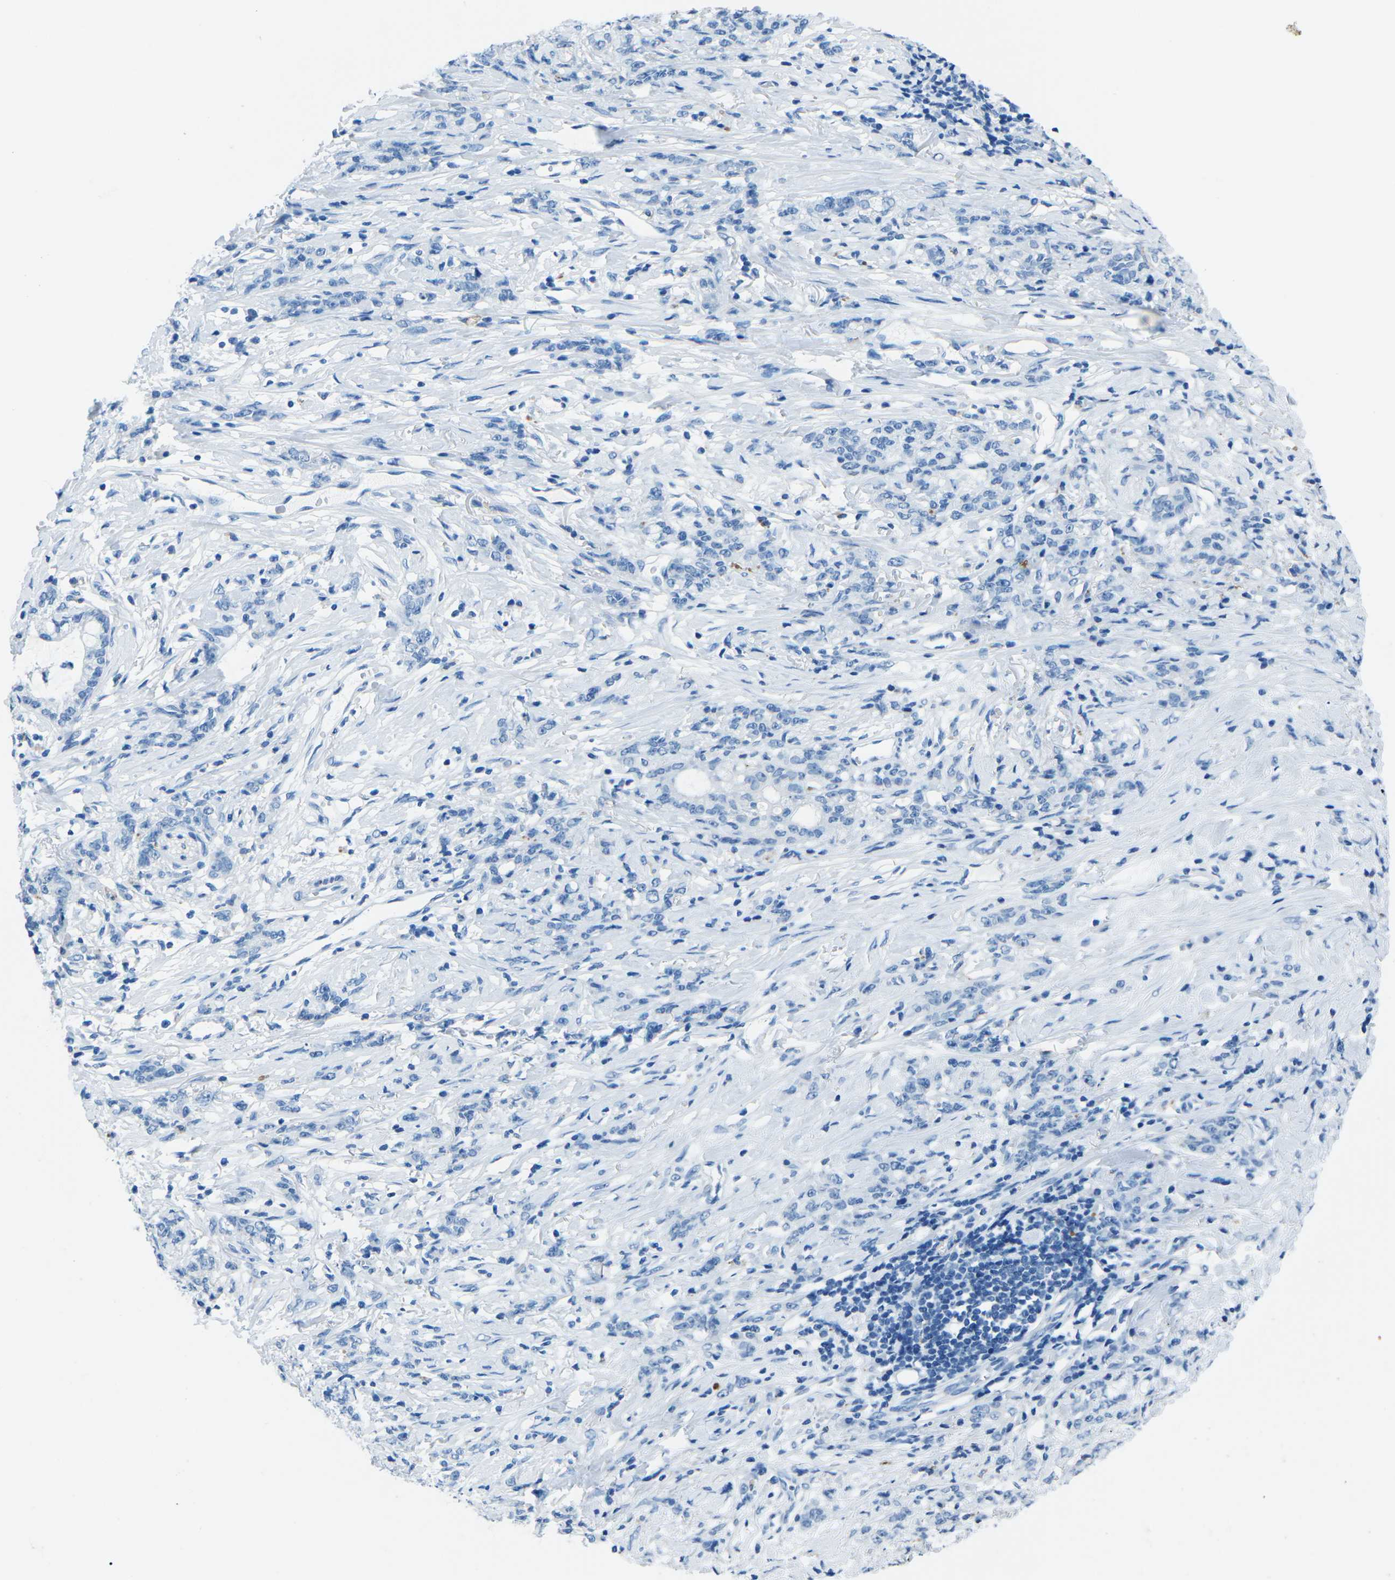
{"staining": {"intensity": "negative", "quantity": "none", "location": "none"}, "tissue": "stomach cancer", "cell_type": "Tumor cells", "image_type": "cancer", "snomed": [{"axis": "morphology", "description": "Adenocarcinoma, NOS"}, {"axis": "topography", "description": "Stomach, lower"}], "caption": "Immunohistochemical staining of stomach cancer exhibits no significant staining in tumor cells.", "gene": "MYH8", "patient": {"sex": "male", "age": 88}}